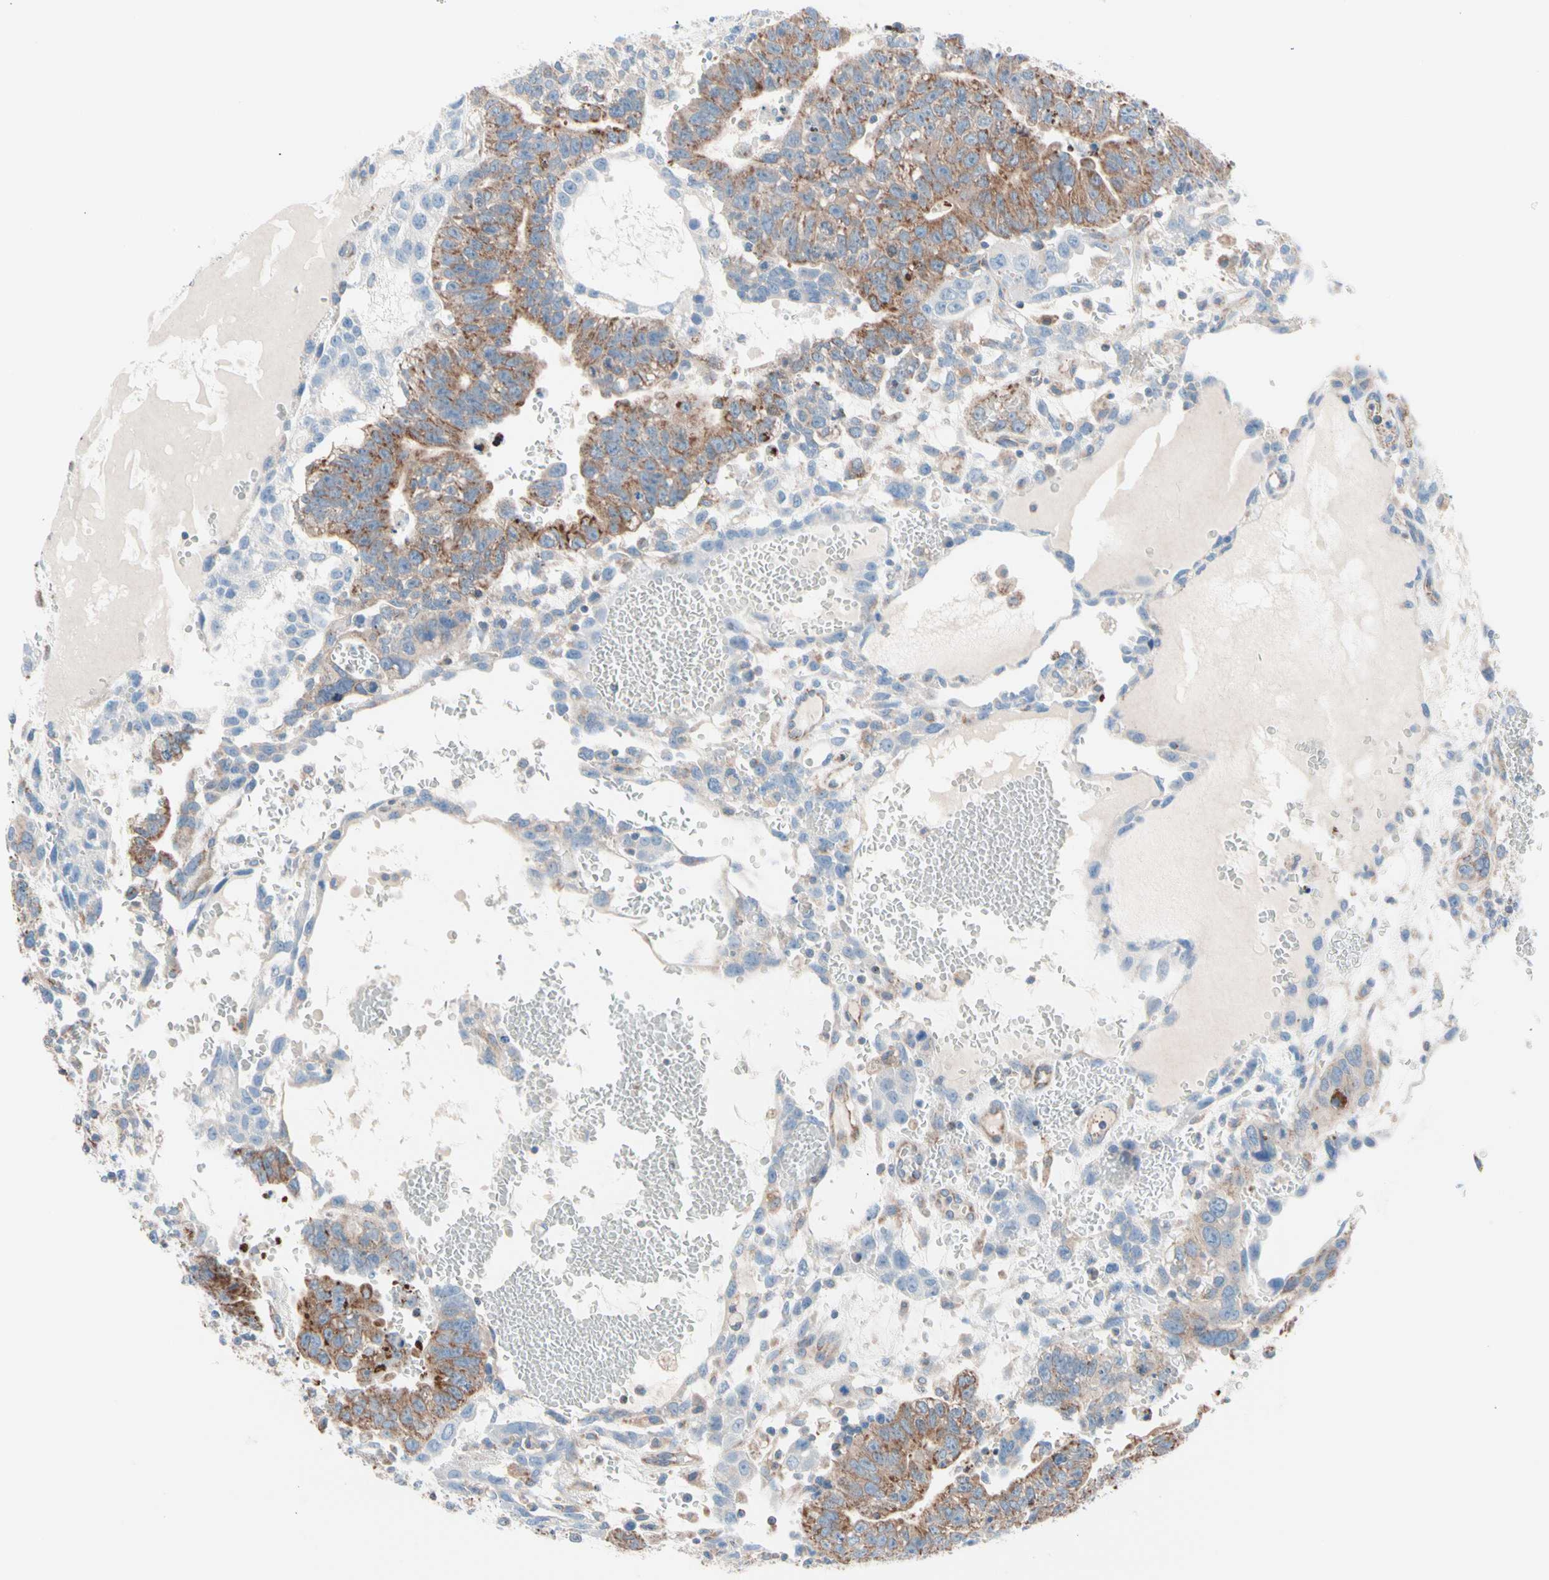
{"staining": {"intensity": "moderate", "quantity": ">75%", "location": "cytoplasmic/membranous"}, "tissue": "testis cancer", "cell_type": "Tumor cells", "image_type": "cancer", "snomed": [{"axis": "morphology", "description": "Seminoma, NOS"}, {"axis": "morphology", "description": "Carcinoma, Embryonal, NOS"}, {"axis": "topography", "description": "Testis"}], "caption": "This photomicrograph reveals immunohistochemistry staining of human testis seminoma, with medium moderate cytoplasmic/membranous expression in approximately >75% of tumor cells.", "gene": "HK1", "patient": {"sex": "male", "age": 52}}